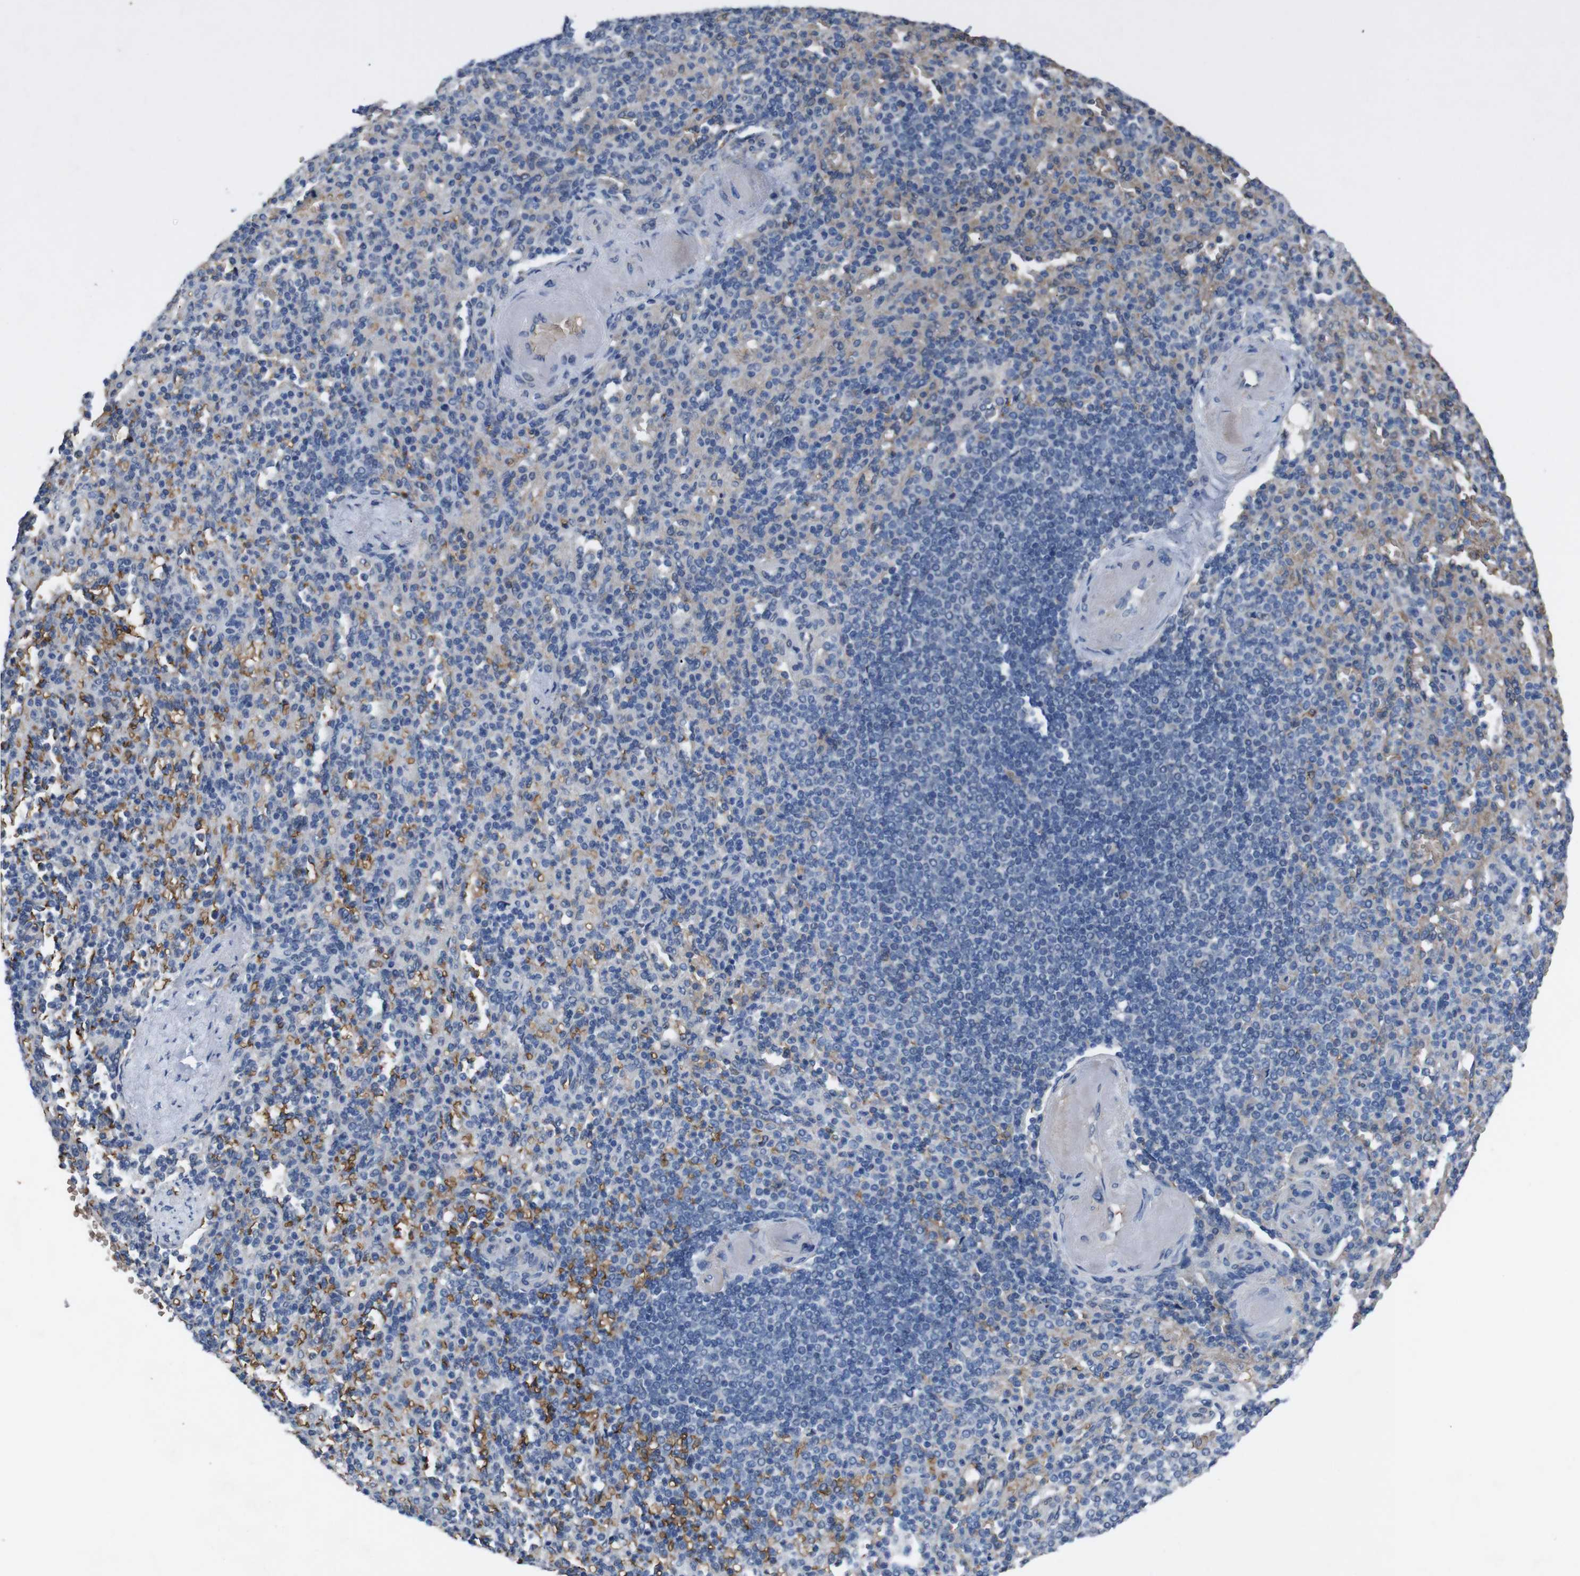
{"staining": {"intensity": "negative", "quantity": "none", "location": "none"}, "tissue": "spleen", "cell_type": "Cells in red pulp", "image_type": "normal", "snomed": [{"axis": "morphology", "description": "Normal tissue, NOS"}, {"axis": "topography", "description": "Spleen"}], "caption": "Spleen stained for a protein using immunohistochemistry displays no positivity cells in red pulp.", "gene": "SPTB", "patient": {"sex": "female", "age": 74}}